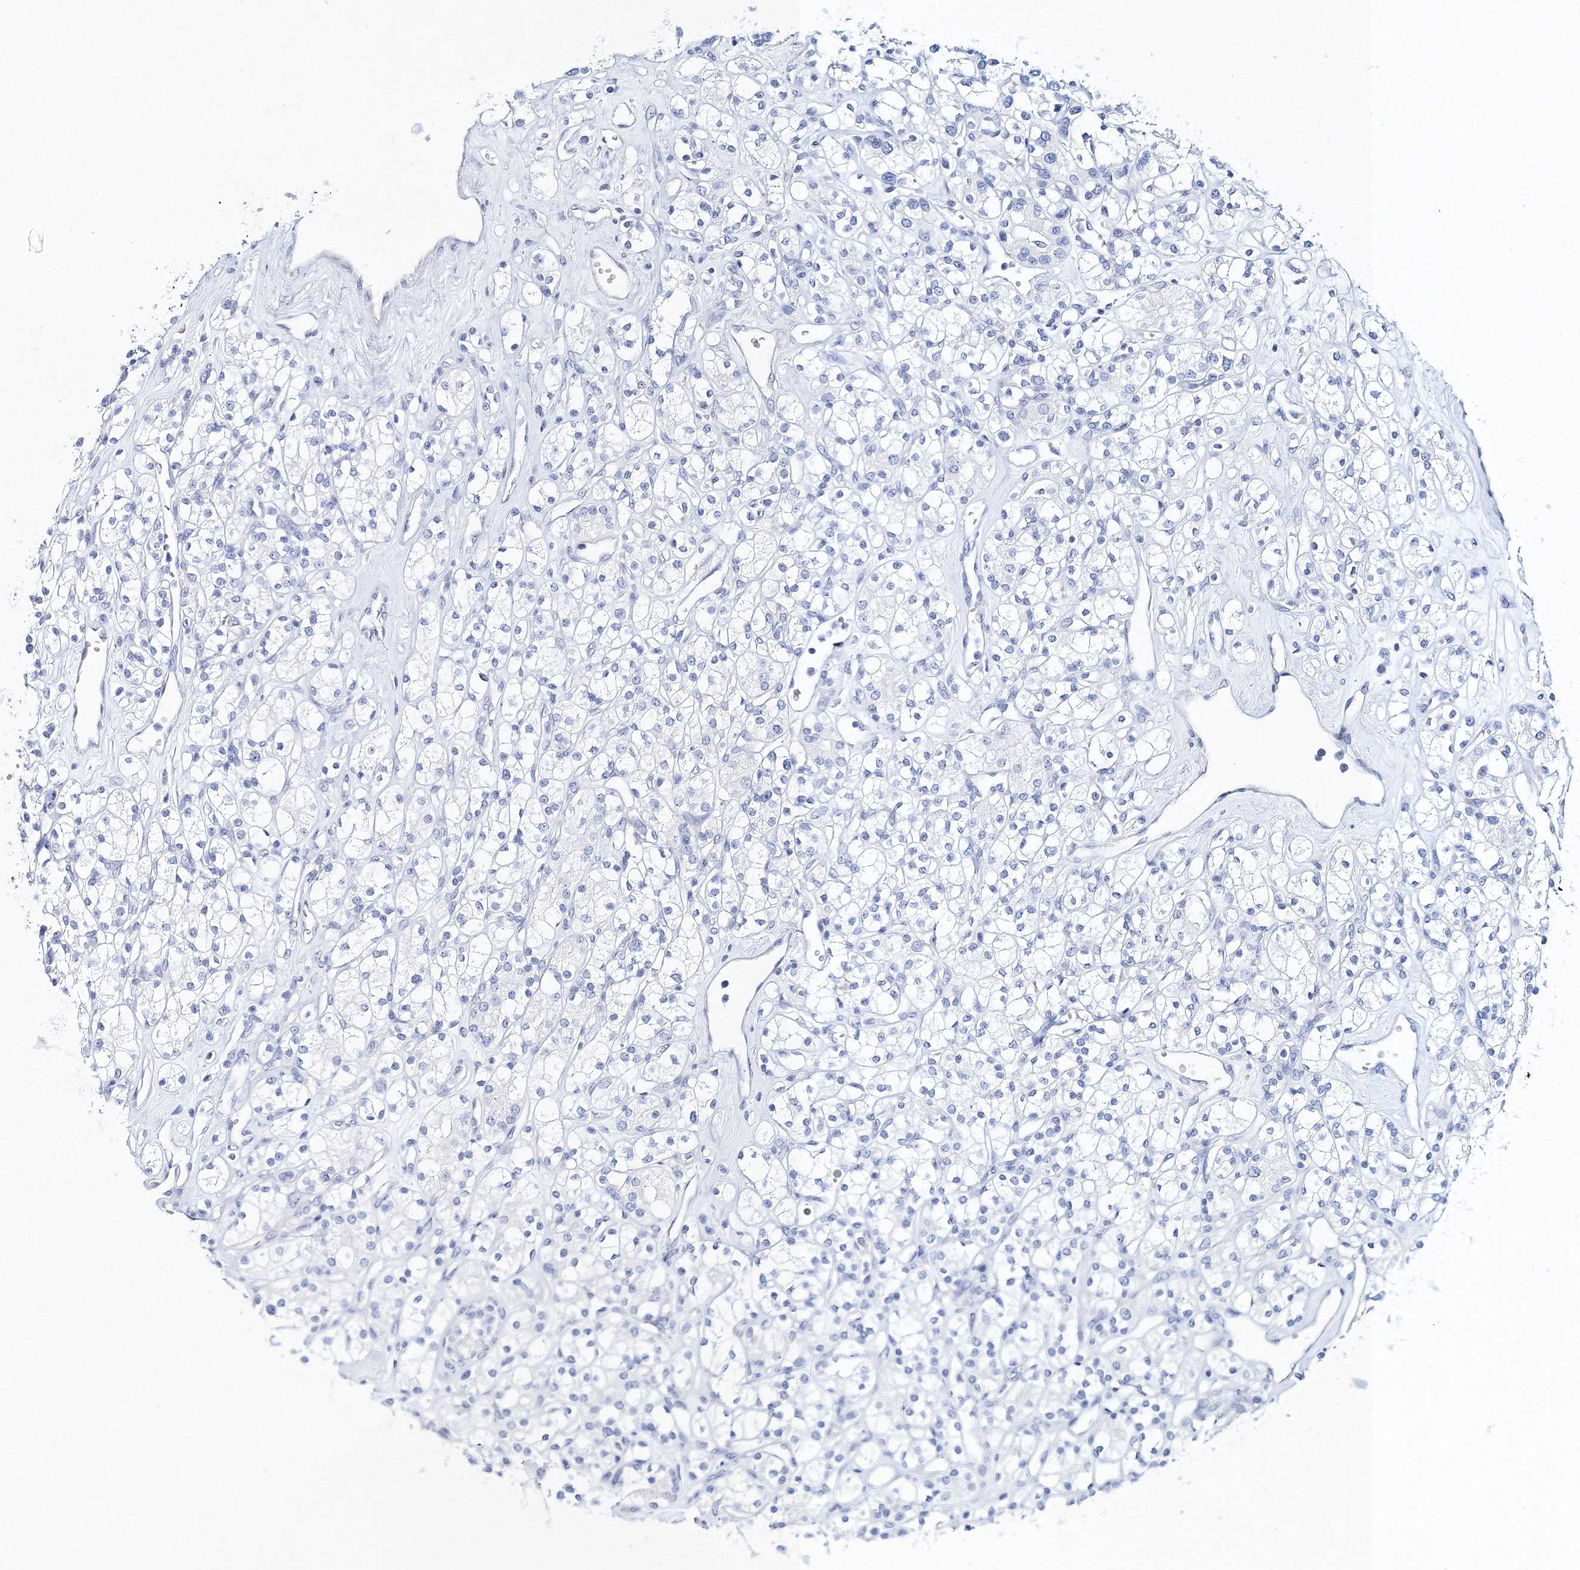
{"staining": {"intensity": "negative", "quantity": "none", "location": "none"}, "tissue": "renal cancer", "cell_type": "Tumor cells", "image_type": "cancer", "snomed": [{"axis": "morphology", "description": "Adenocarcinoma, NOS"}, {"axis": "topography", "description": "Kidney"}], "caption": "Tumor cells are negative for brown protein staining in renal cancer (adenocarcinoma).", "gene": "MYOZ2", "patient": {"sex": "male", "age": 77}}